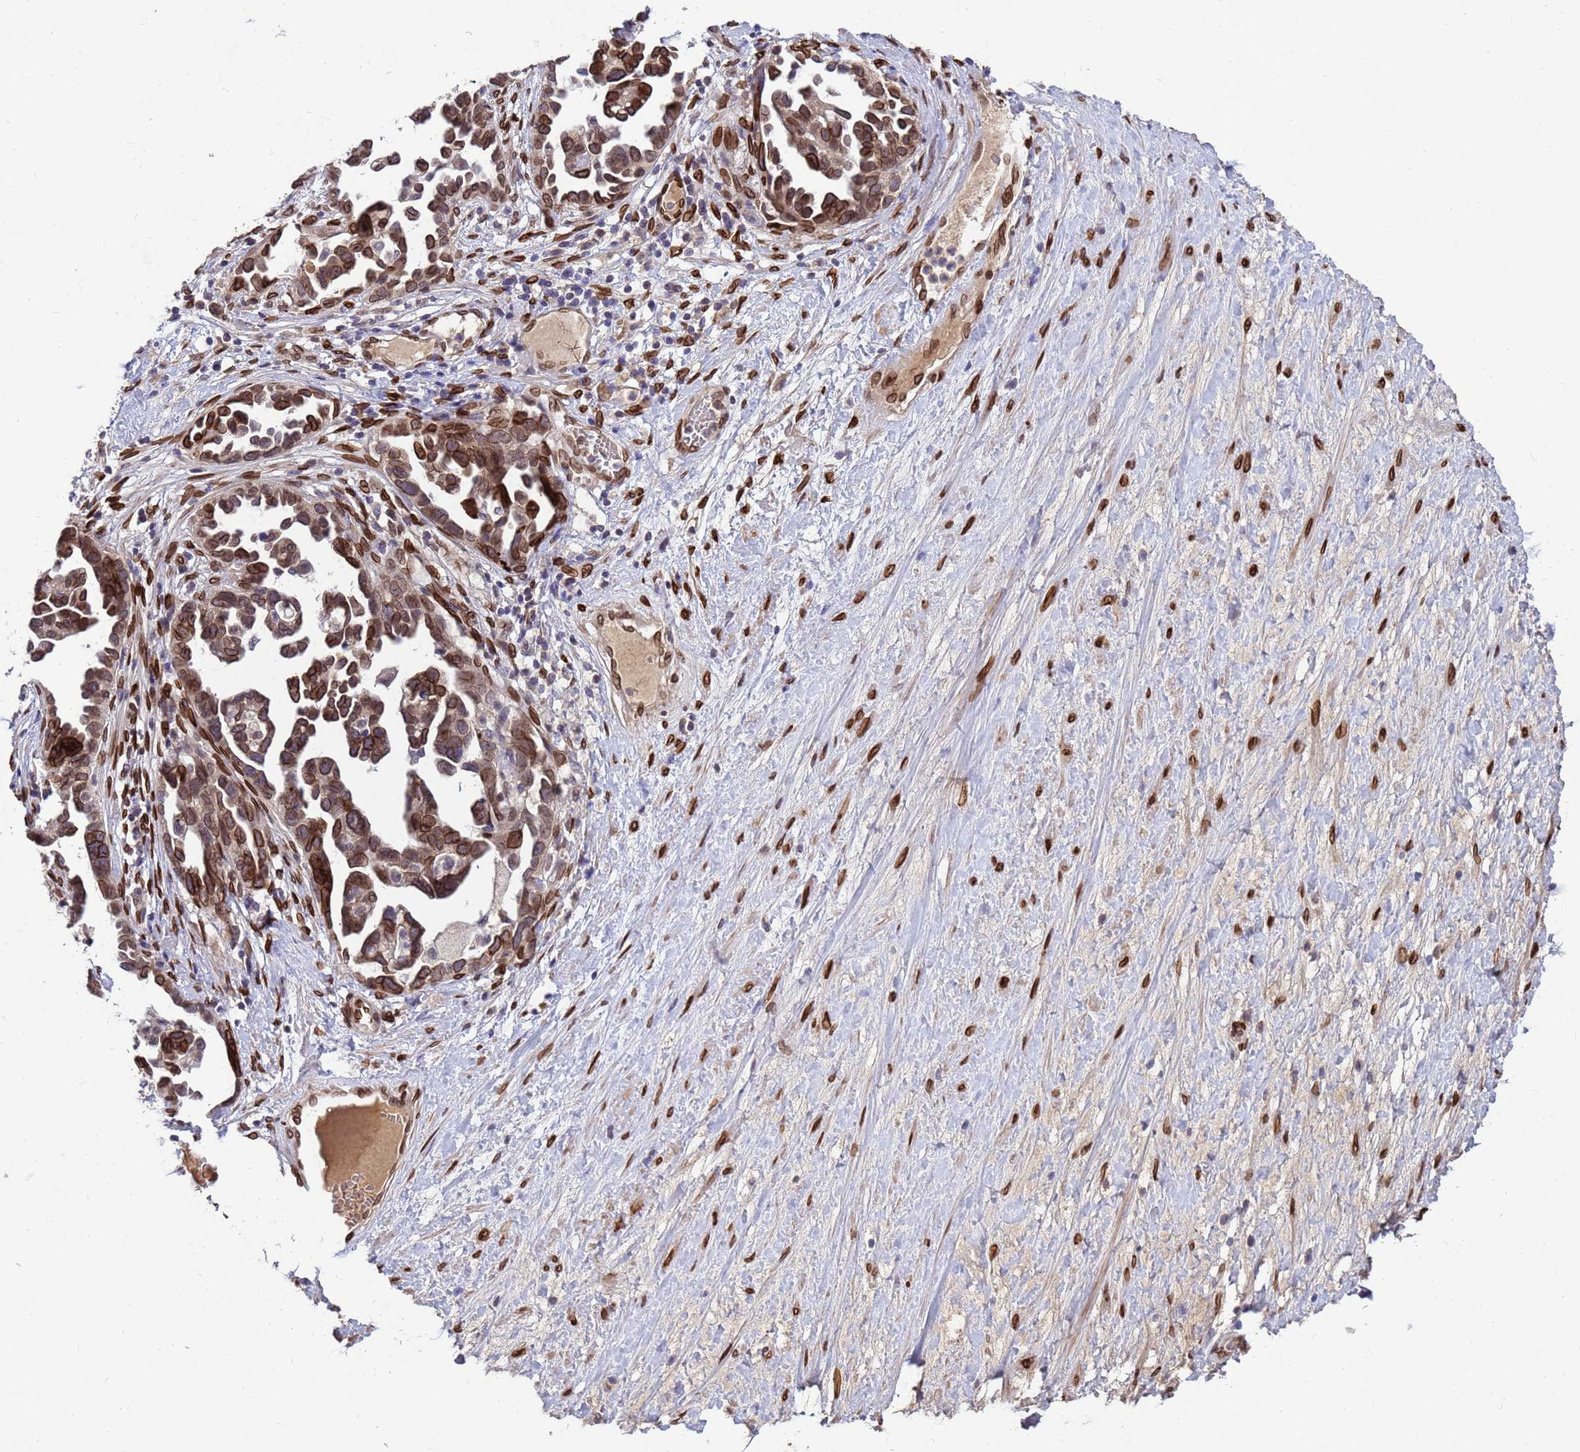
{"staining": {"intensity": "moderate", "quantity": ">75%", "location": "cytoplasmic/membranous,nuclear"}, "tissue": "ovarian cancer", "cell_type": "Tumor cells", "image_type": "cancer", "snomed": [{"axis": "morphology", "description": "Cystadenocarcinoma, serous, NOS"}, {"axis": "topography", "description": "Ovary"}], "caption": "Immunohistochemistry (IHC) (DAB (3,3'-diaminobenzidine)) staining of human ovarian cancer reveals moderate cytoplasmic/membranous and nuclear protein positivity in approximately >75% of tumor cells. (DAB IHC with brightfield microscopy, high magnification).", "gene": "GPR135", "patient": {"sex": "female", "age": 54}}